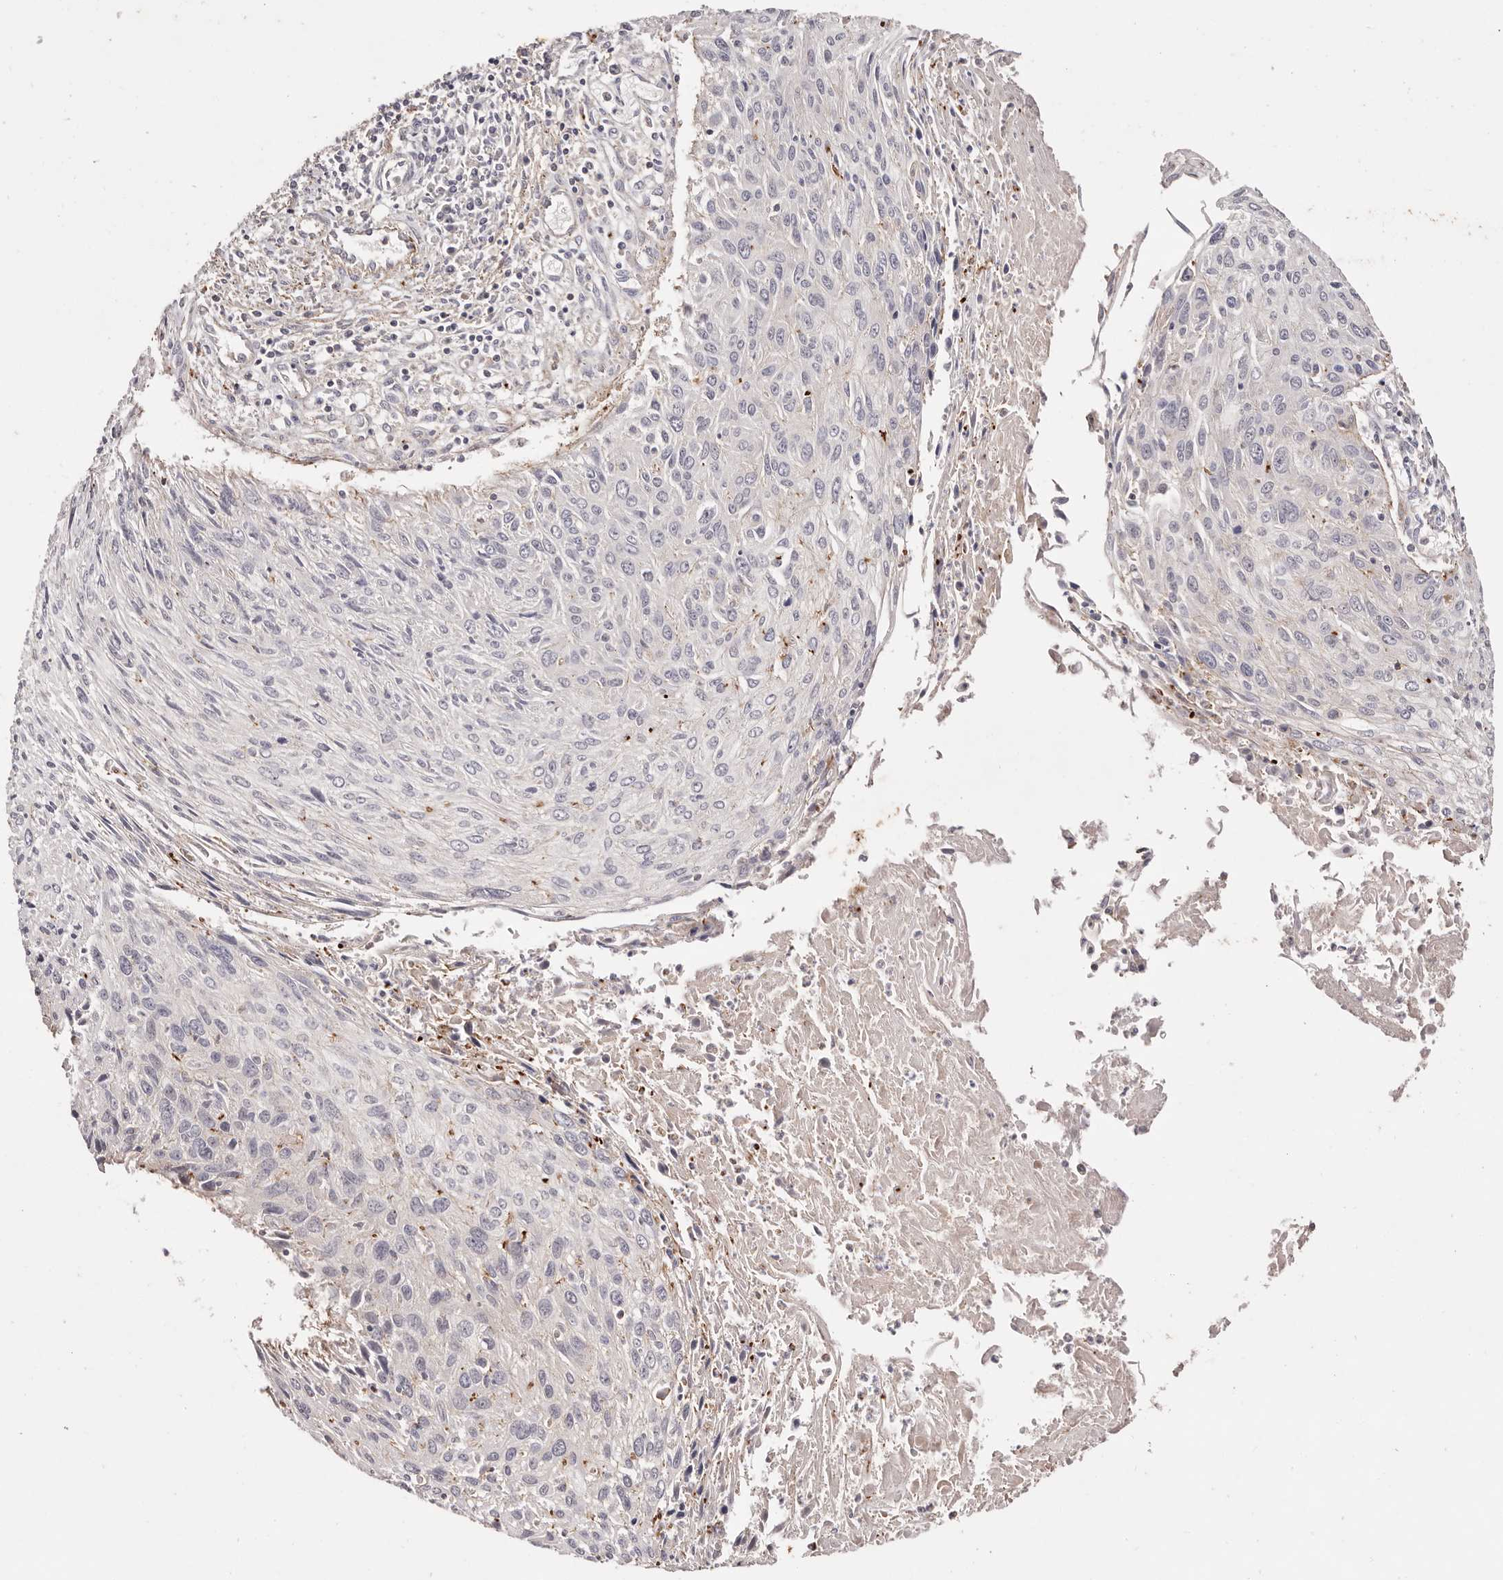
{"staining": {"intensity": "negative", "quantity": "none", "location": "none"}, "tissue": "cervical cancer", "cell_type": "Tumor cells", "image_type": "cancer", "snomed": [{"axis": "morphology", "description": "Squamous cell carcinoma, NOS"}, {"axis": "topography", "description": "Cervix"}], "caption": "Micrograph shows no significant protein staining in tumor cells of cervical cancer (squamous cell carcinoma).", "gene": "PTPN22", "patient": {"sex": "female", "age": 51}}